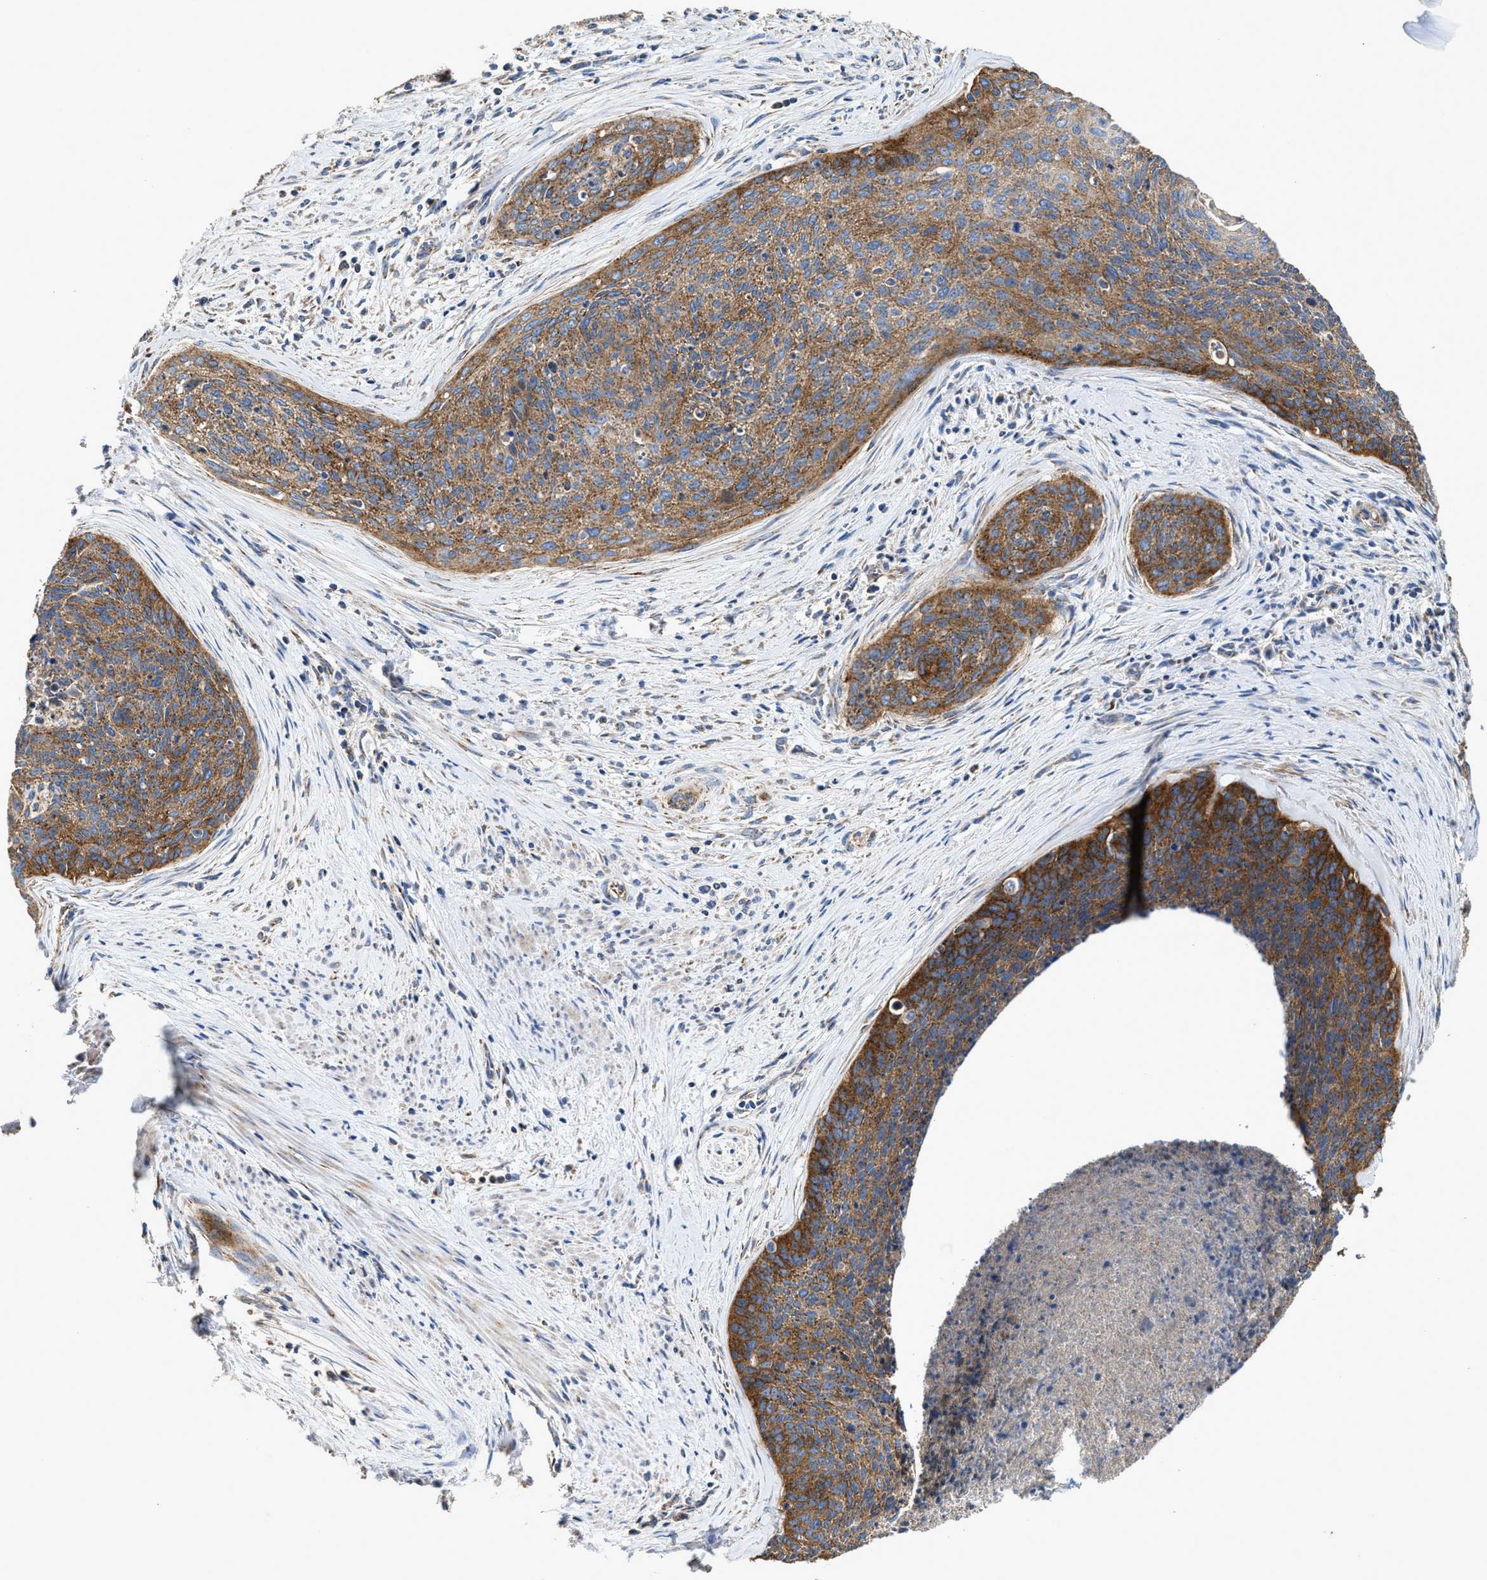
{"staining": {"intensity": "strong", "quantity": ">75%", "location": "cytoplasmic/membranous"}, "tissue": "cervical cancer", "cell_type": "Tumor cells", "image_type": "cancer", "snomed": [{"axis": "morphology", "description": "Squamous cell carcinoma, NOS"}, {"axis": "topography", "description": "Cervix"}], "caption": "Cervical cancer (squamous cell carcinoma) tissue displays strong cytoplasmic/membranous expression in about >75% of tumor cells Nuclei are stained in blue.", "gene": "MECR", "patient": {"sex": "female", "age": 55}}